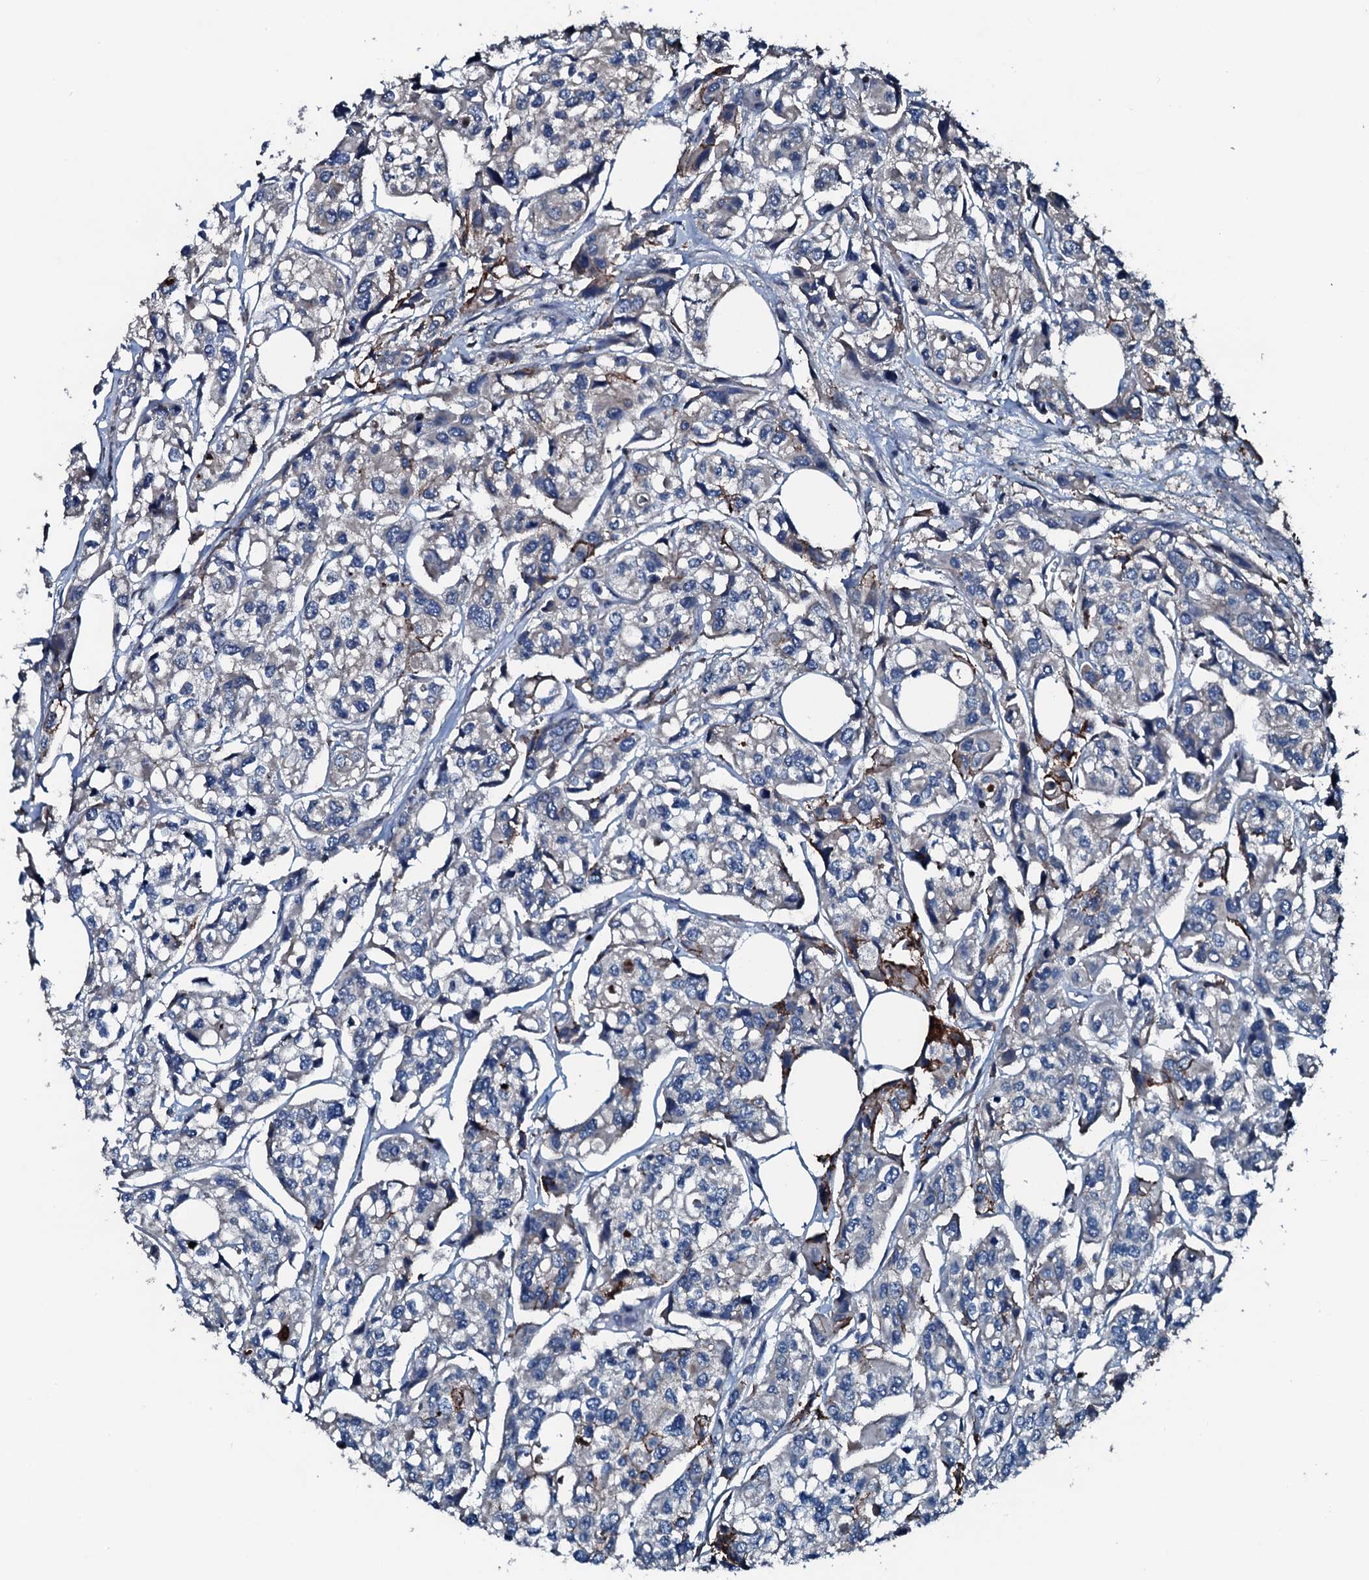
{"staining": {"intensity": "weak", "quantity": "<25%", "location": "cytoplasmic/membranous"}, "tissue": "urothelial cancer", "cell_type": "Tumor cells", "image_type": "cancer", "snomed": [{"axis": "morphology", "description": "Urothelial carcinoma, High grade"}, {"axis": "topography", "description": "Urinary bladder"}], "caption": "The histopathology image displays no significant positivity in tumor cells of urothelial carcinoma (high-grade).", "gene": "AARS1", "patient": {"sex": "male", "age": 67}}